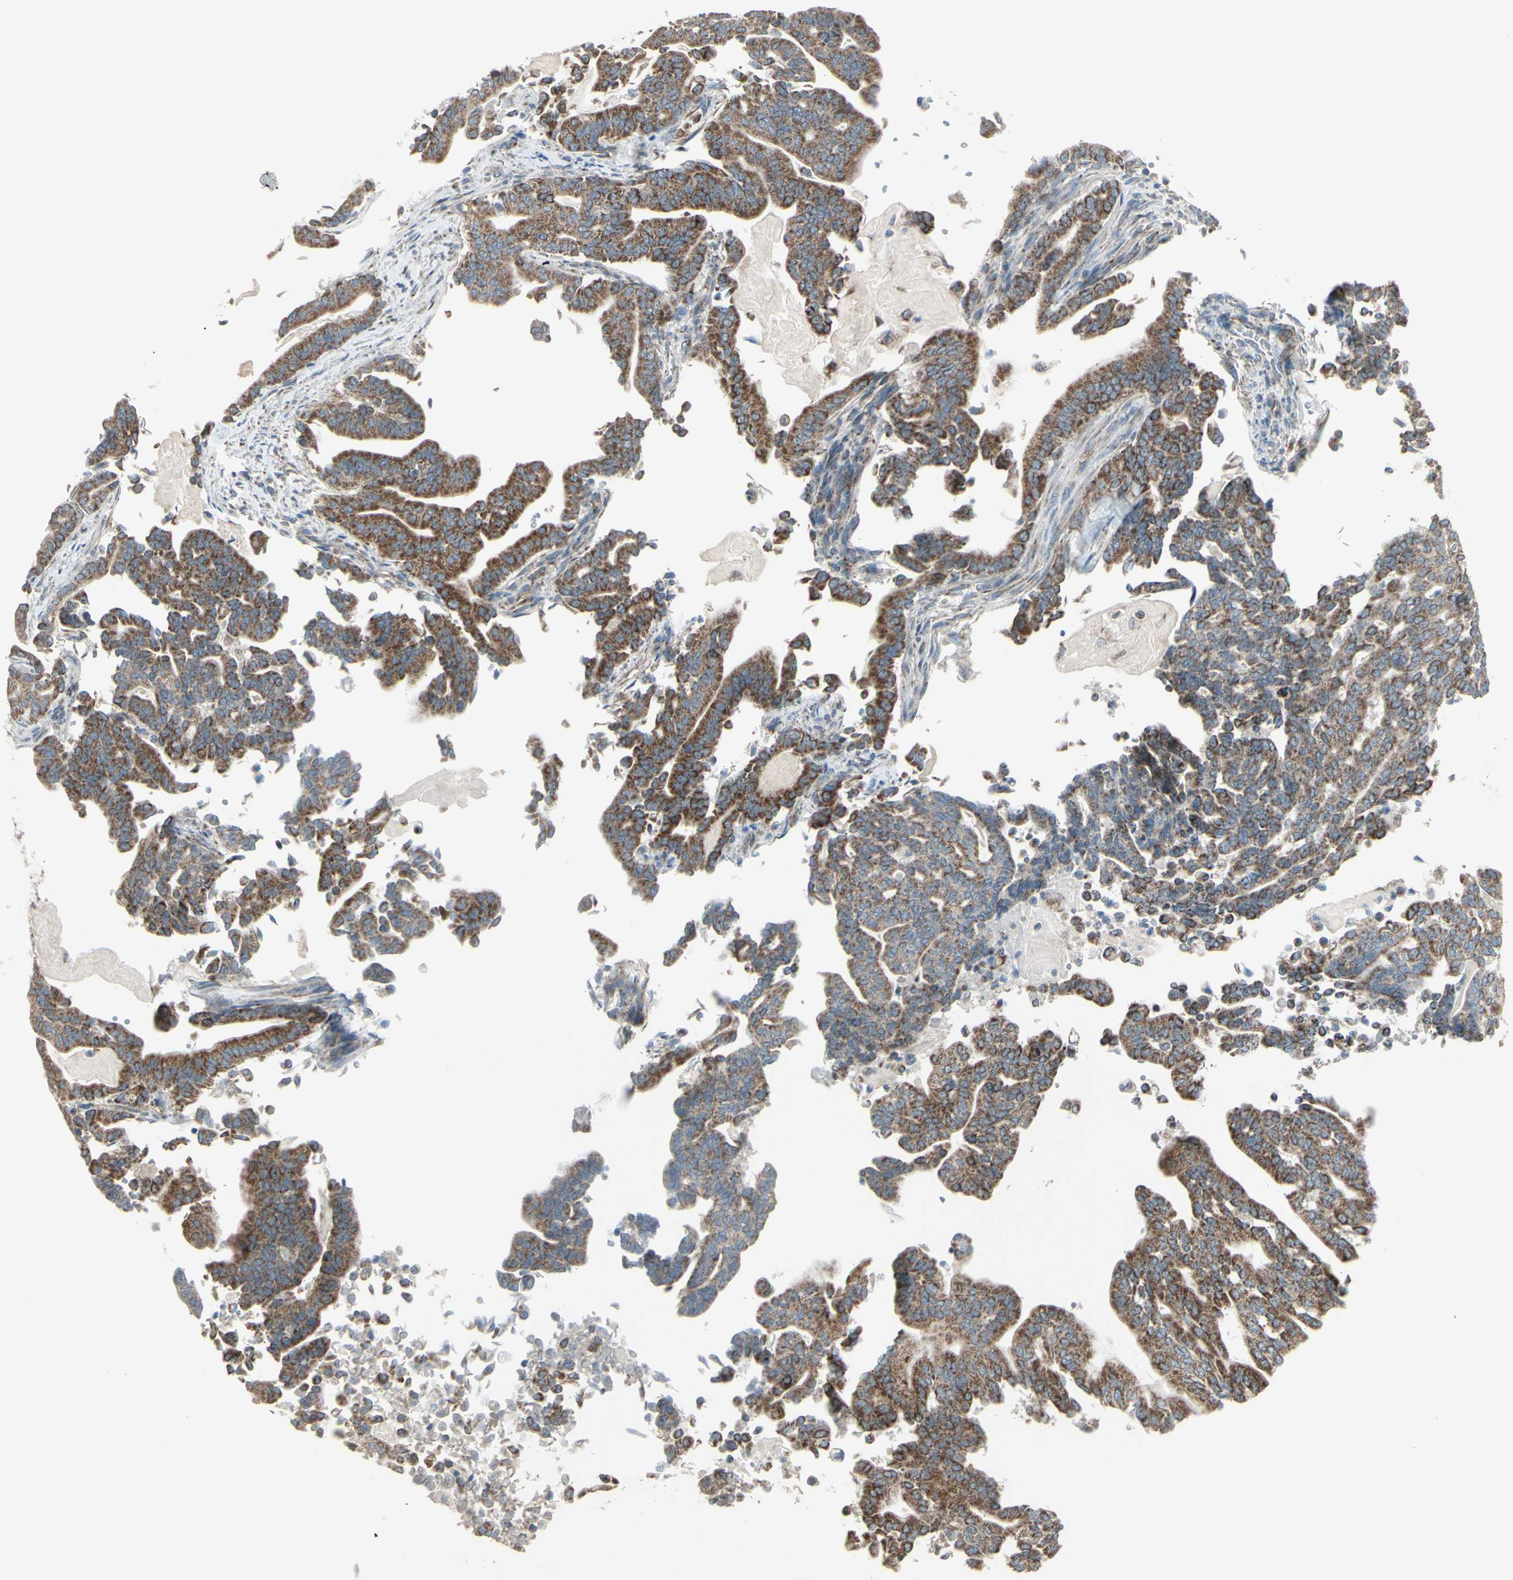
{"staining": {"intensity": "moderate", "quantity": "25%-75%", "location": "cytoplasmic/membranous"}, "tissue": "pancreatic cancer", "cell_type": "Tumor cells", "image_type": "cancer", "snomed": [{"axis": "morphology", "description": "Adenocarcinoma, NOS"}, {"axis": "topography", "description": "Pancreas"}], "caption": "IHC histopathology image of neoplastic tissue: human pancreatic cancer stained using immunohistochemistry shows medium levels of moderate protein expression localized specifically in the cytoplasmic/membranous of tumor cells, appearing as a cytoplasmic/membranous brown color.", "gene": "FAM171B", "patient": {"sex": "male", "age": 63}}